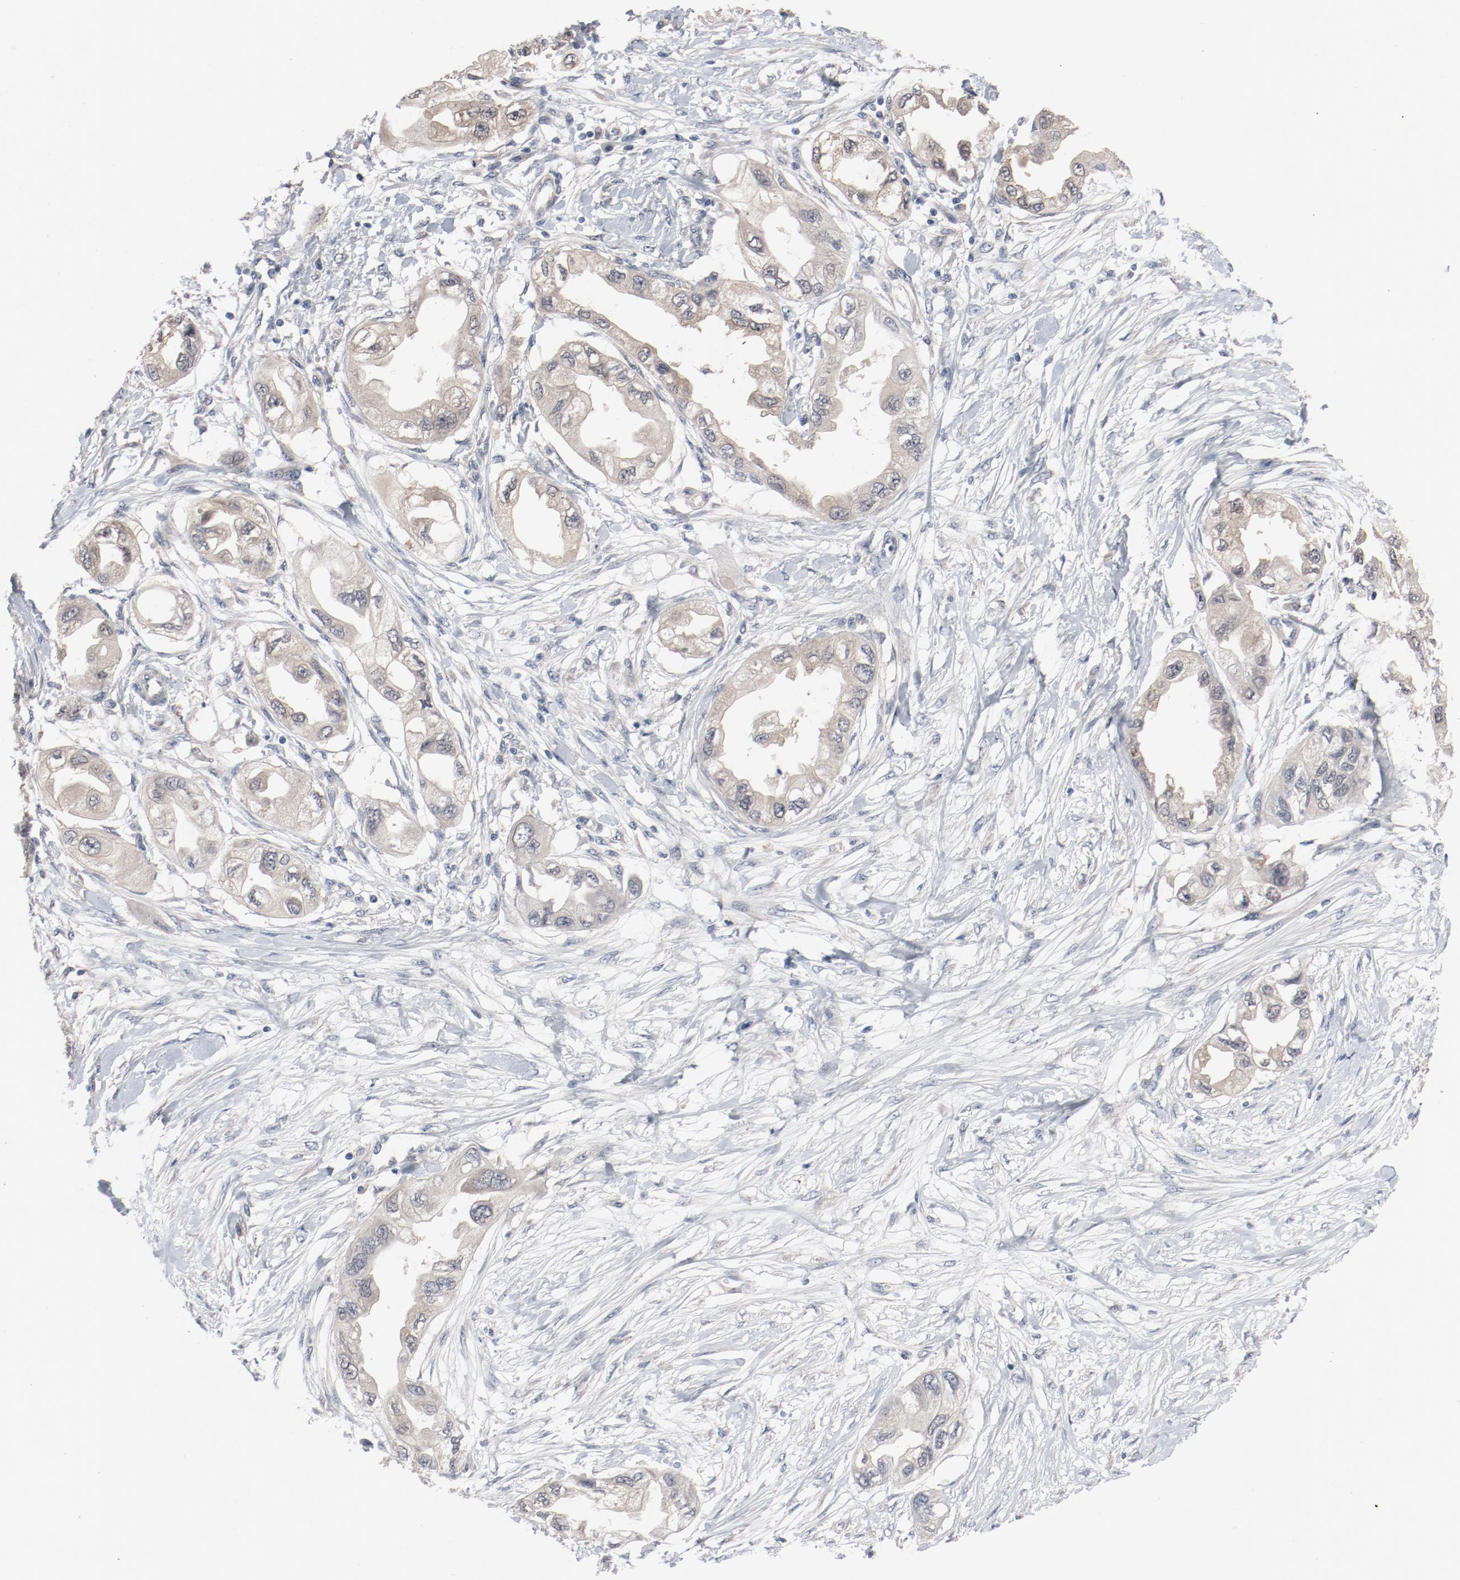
{"staining": {"intensity": "weak", "quantity": ">75%", "location": "cytoplasmic/membranous"}, "tissue": "endometrial cancer", "cell_type": "Tumor cells", "image_type": "cancer", "snomed": [{"axis": "morphology", "description": "Adenocarcinoma, NOS"}, {"axis": "topography", "description": "Endometrium"}], "caption": "Approximately >75% of tumor cells in human endometrial cancer demonstrate weak cytoplasmic/membranous protein positivity as visualized by brown immunohistochemical staining.", "gene": "DNAL4", "patient": {"sex": "female", "age": 67}}